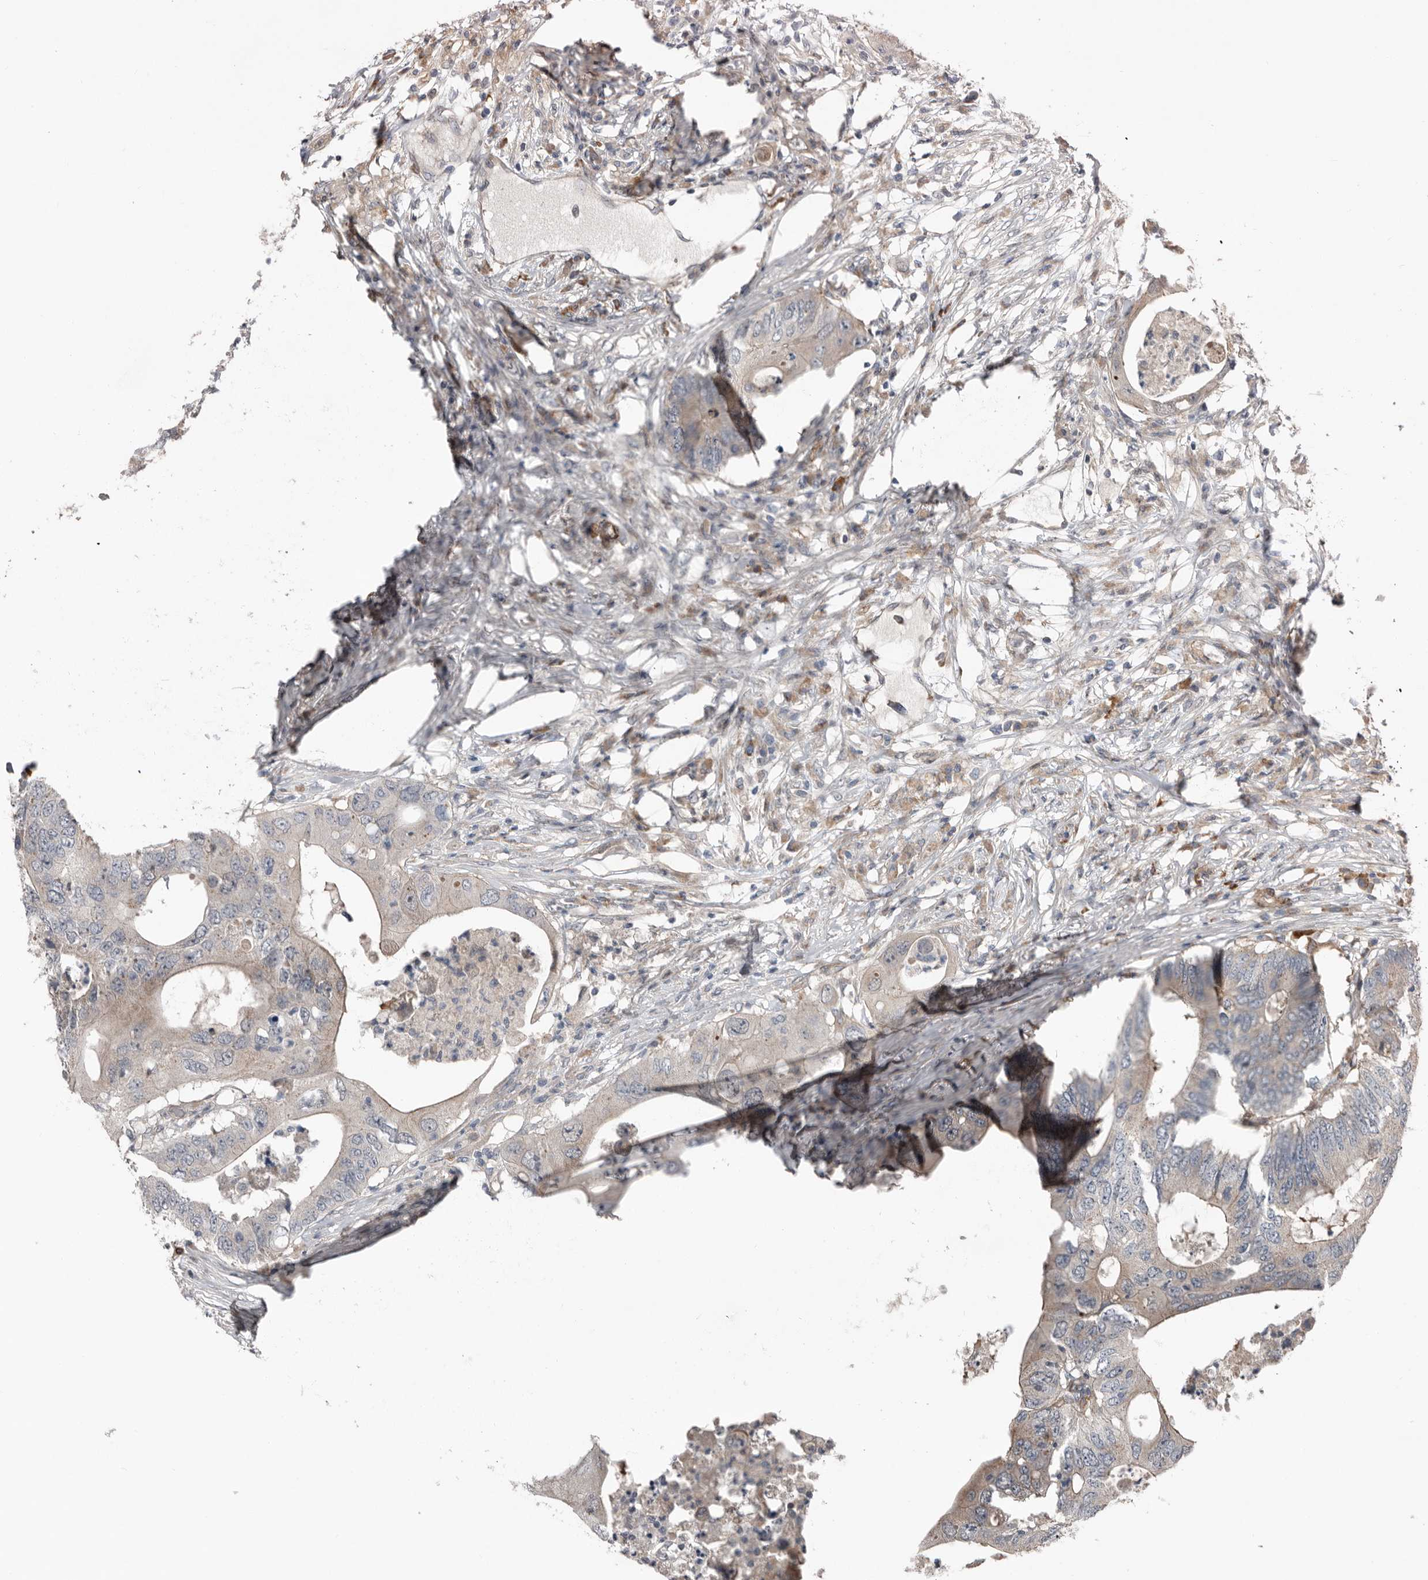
{"staining": {"intensity": "weak", "quantity": "<25%", "location": "cytoplasmic/membranous"}, "tissue": "colorectal cancer", "cell_type": "Tumor cells", "image_type": "cancer", "snomed": [{"axis": "morphology", "description": "Adenocarcinoma, NOS"}, {"axis": "topography", "description": "Colon"}], "caption": "Immunohistochemistry (IHC) photomicrograph of neoplastic tissue: colorectal adenocarcinoma stained with DAB shows no significant protein expression in tumor cells.", "gene": "RANBP17", "patient": {"sex": "male", "age": 71}}